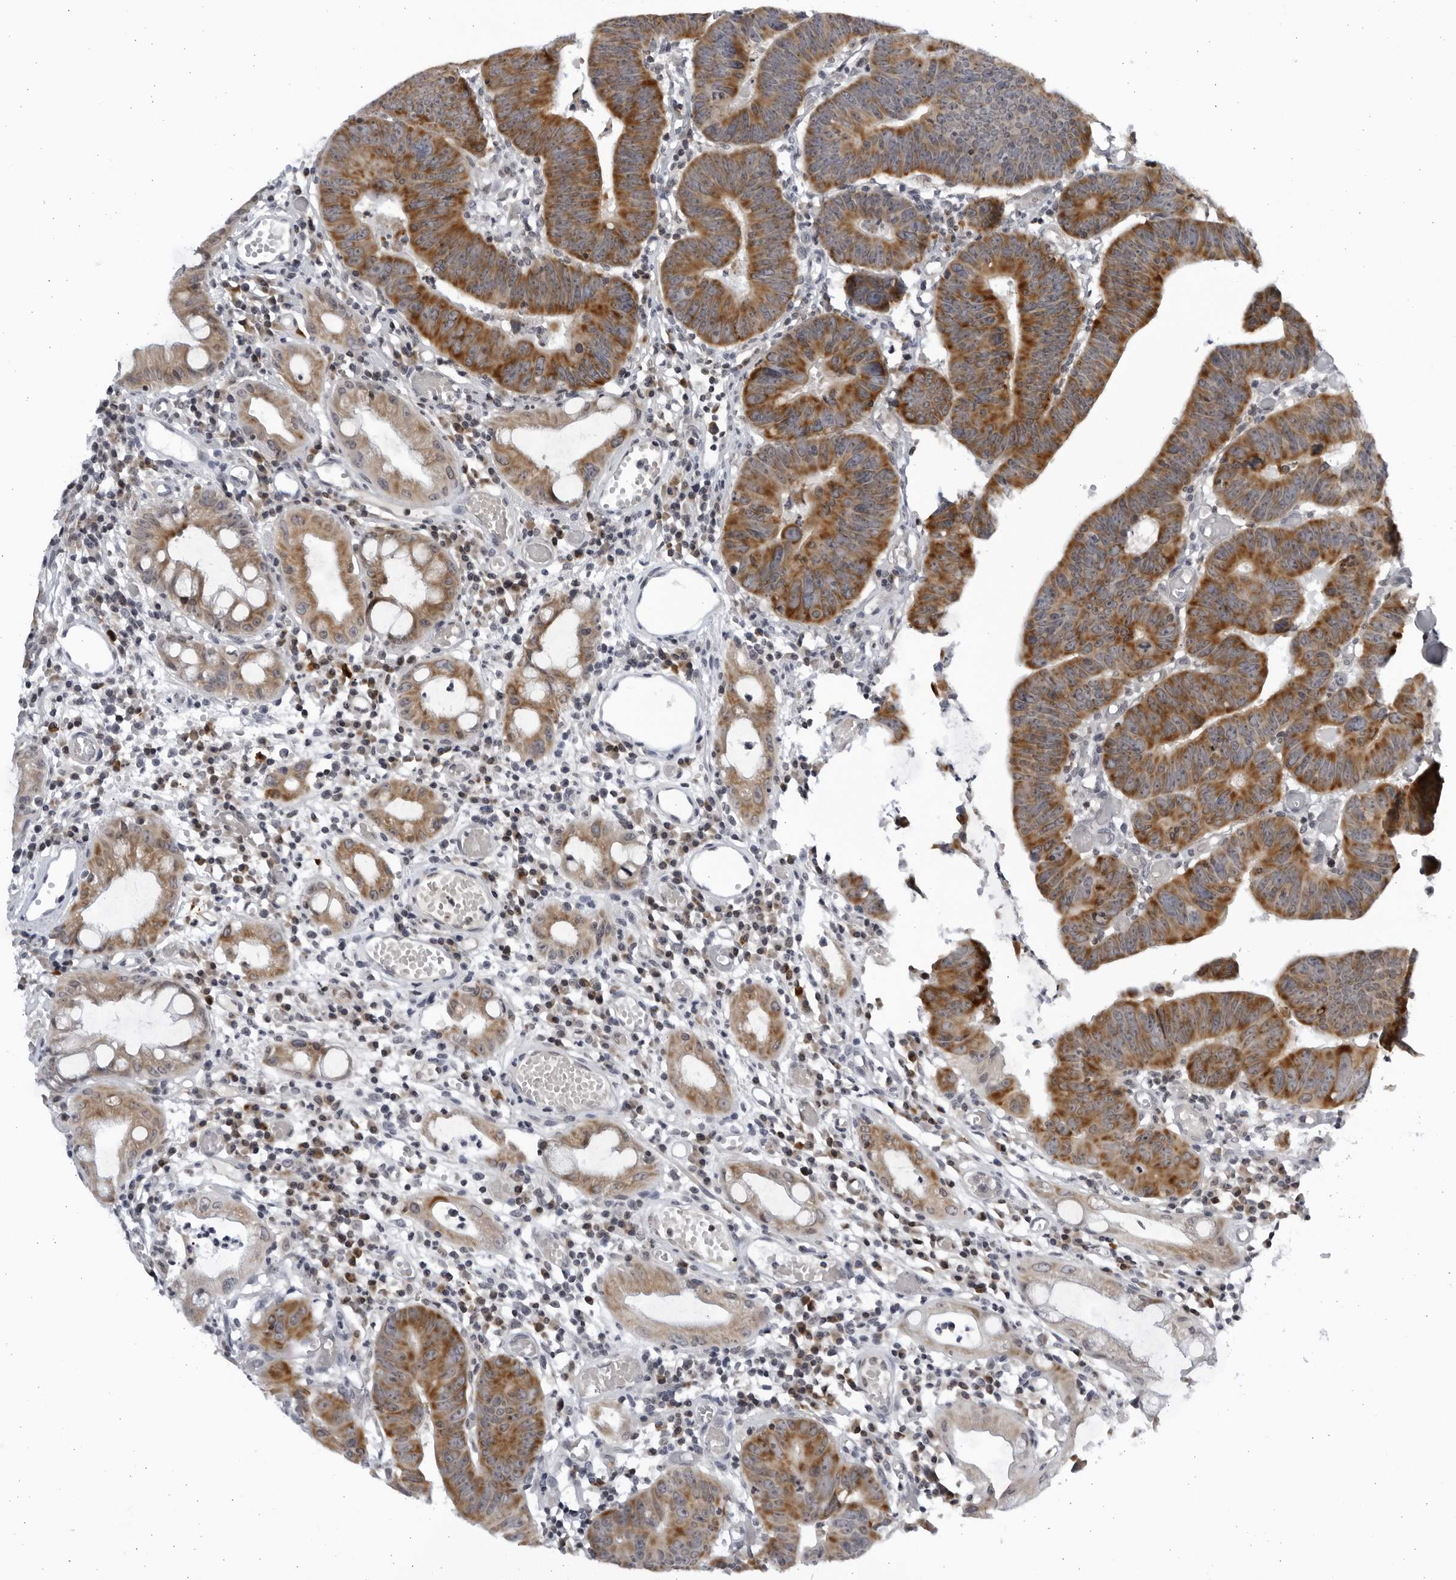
{"staining": {"intensity": "moderate", "quantity": ">75%", "location": "cytoplasmic/membranous"}, "tissue": "colorectal cancer", "cell_type": "Tumor cells", "image_type": "cancer", "snomed": [{"axis": "morphology", "description": "Adenocarcinoma, NOS"}, {"axis": "topography", "description": "Rectum"}], "caption": "An image showing moderate cytoplasmic/membranous staining in about >75% of tumor cells in colorectal cancer (adenocarcinoma), as visualized by brown immunohistochemical staining.", "gene": "SLC25A22", "patient": {"sex": "female", "age": 65}}